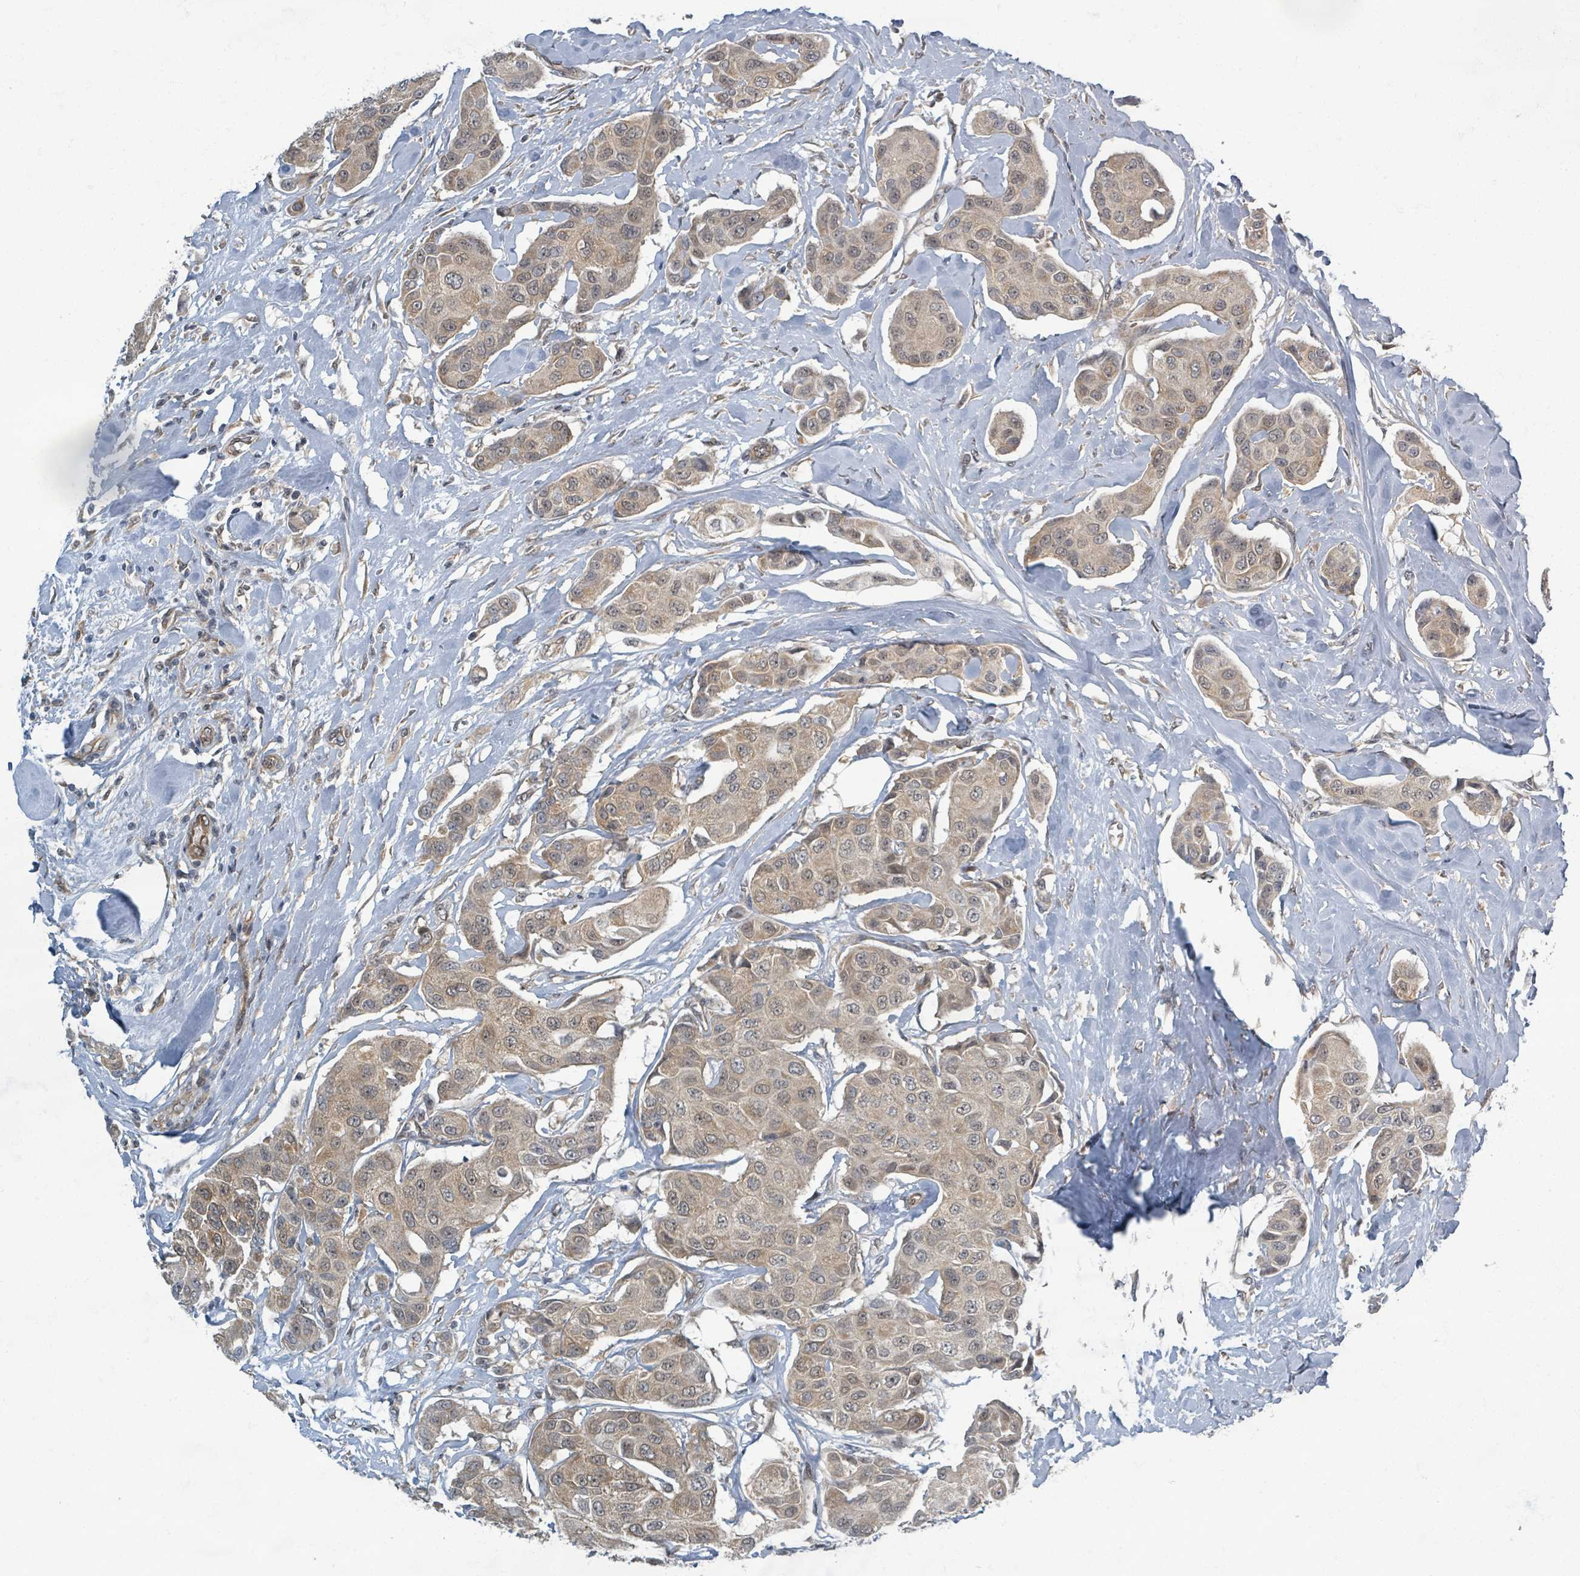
{"staining": {"intensity": "moderate", "quantity": ">75%", "location": "cytoplasmic/membranous,nuclear"}, "tissue": "breast cancer", "cell_type": "Tumor cells", "image_type": "cancer", "snomed": [{"axis": "morphology", "description": "Duct carcinoma"}, {"axis": "topography", "description": "Breast"}, {"axis": "topography", "description": "Lymph node"}], "caption": "A medium amount of moderate cytoplasmic/membranous and nuclear expression is present in approximately >75% of tumor cells in breast cancer tissue.", "gene": "INTS15", "patient": {"sex": "female", "age": 80}}